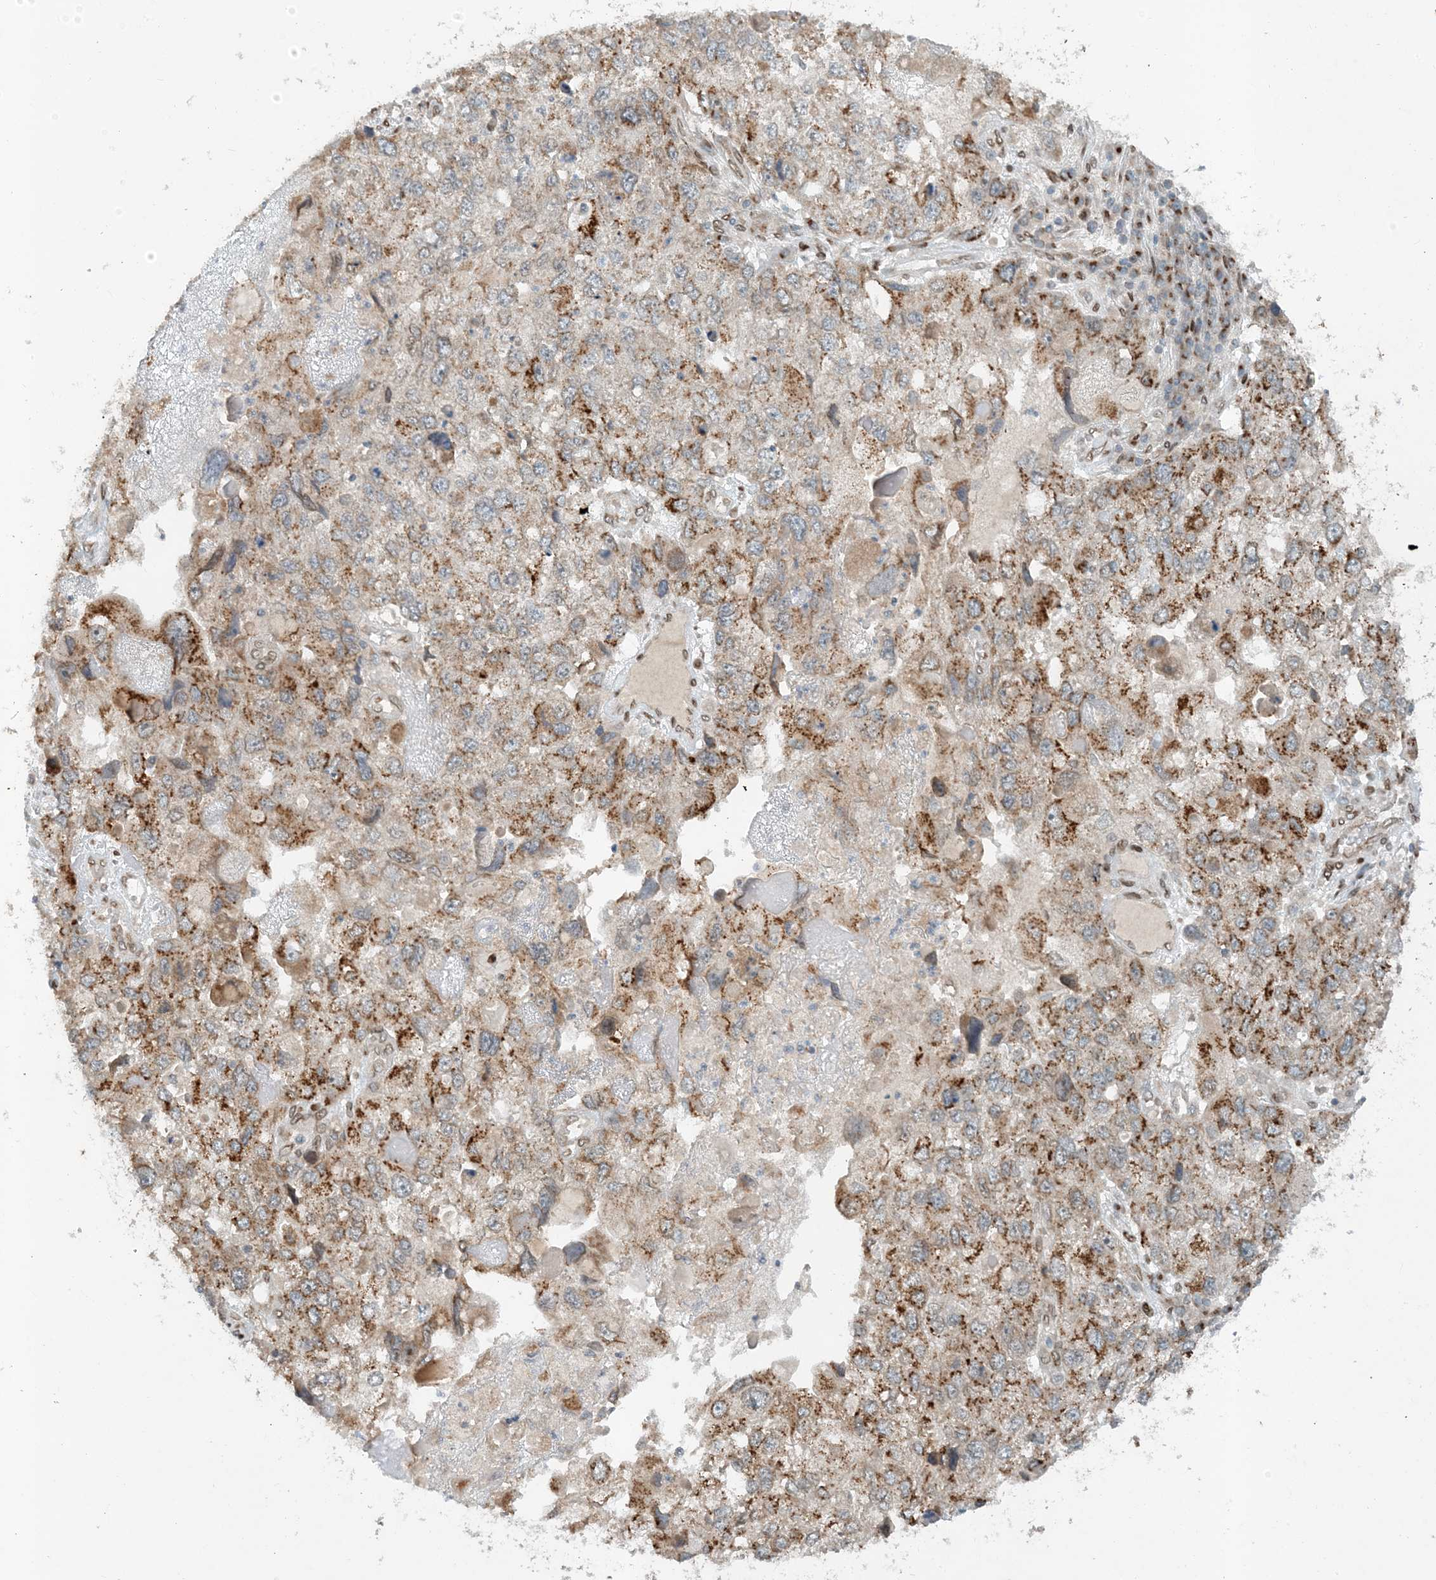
{"staining": {"intensity": "strong", "quantity": "25%-75%", "location": "cytoplasmic/membranous"}, "tissue": "endometrial cancer", "cell_type": "Tumor cells", "image_type": "cancer", "snomed": [{"axis": "morphology", "description": "Adenocarcinoma, NOS"}, {"axis": "topography", "description": "Endometrium"}], "caption": "There is high levels of strong cytoplasmic/membranous positivity in tumor cells of adenocarcinoma (endometrial), as demonstrated by immunohistochemical staining (brown color).", "gene": "SLC35A2", "patient": {"sex": "female", "age": 49}}